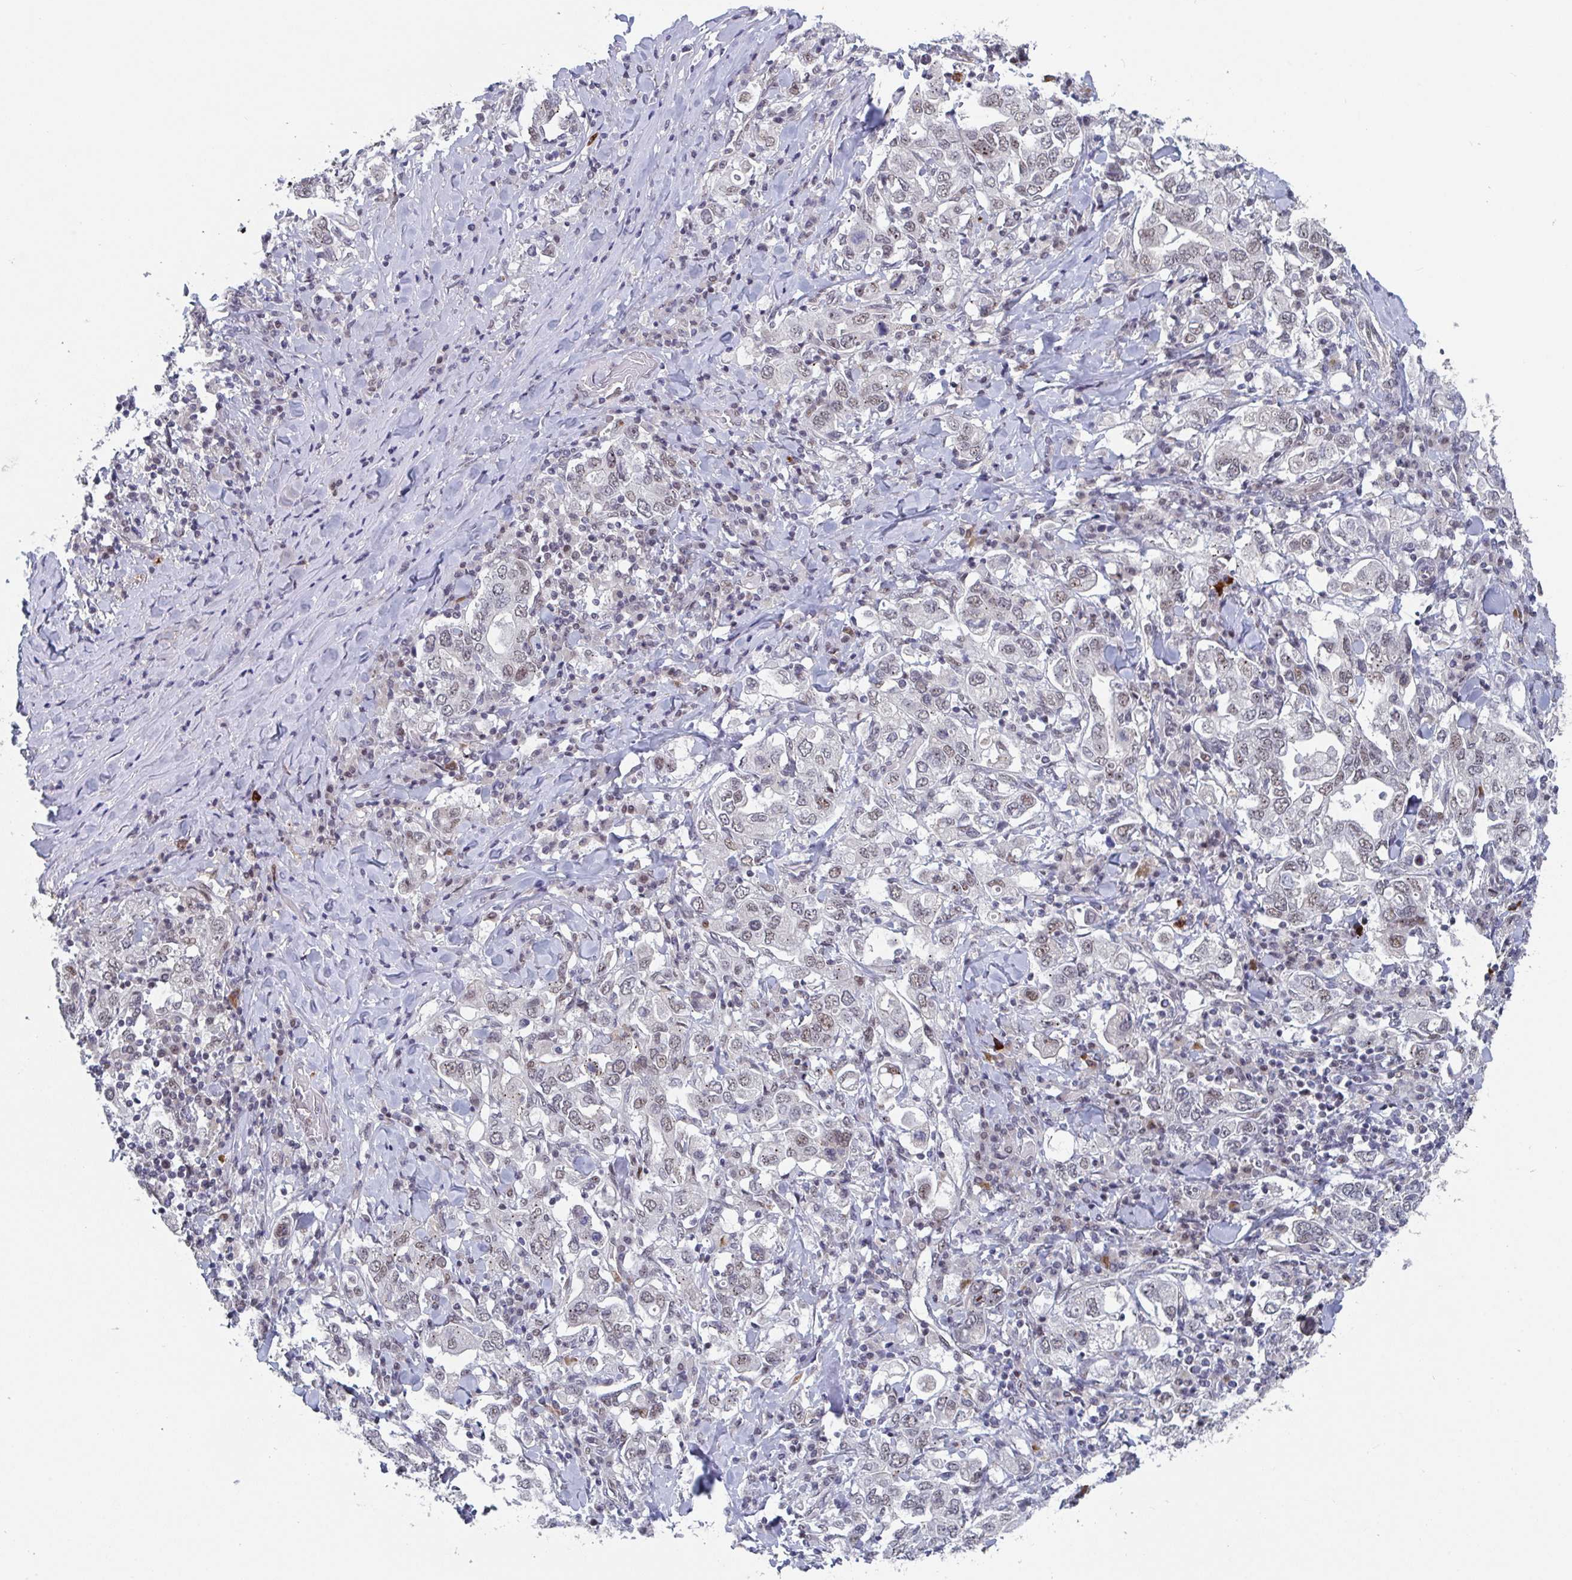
{"staining": {"intensity": "weak", "quantity": "25%-75%", "location": "nuclear"}, "tissue": "stomach cancer", "cell_type": "Tumor cells", "image_type": "cancer", "snomed": [{"axis": "morphology", "description": "Adenocarcinoma, NOS"}, {"axis": "topography", "description": "Stomach, upper"}], "caption": "Adenocarcinoma (stomach) stained with immunohistochemistry reveals weak nuclear positivity in about 25%-75% of tumor cells.", "gene": "RNF212", "patient": {"sex": "male", "age": 62}}